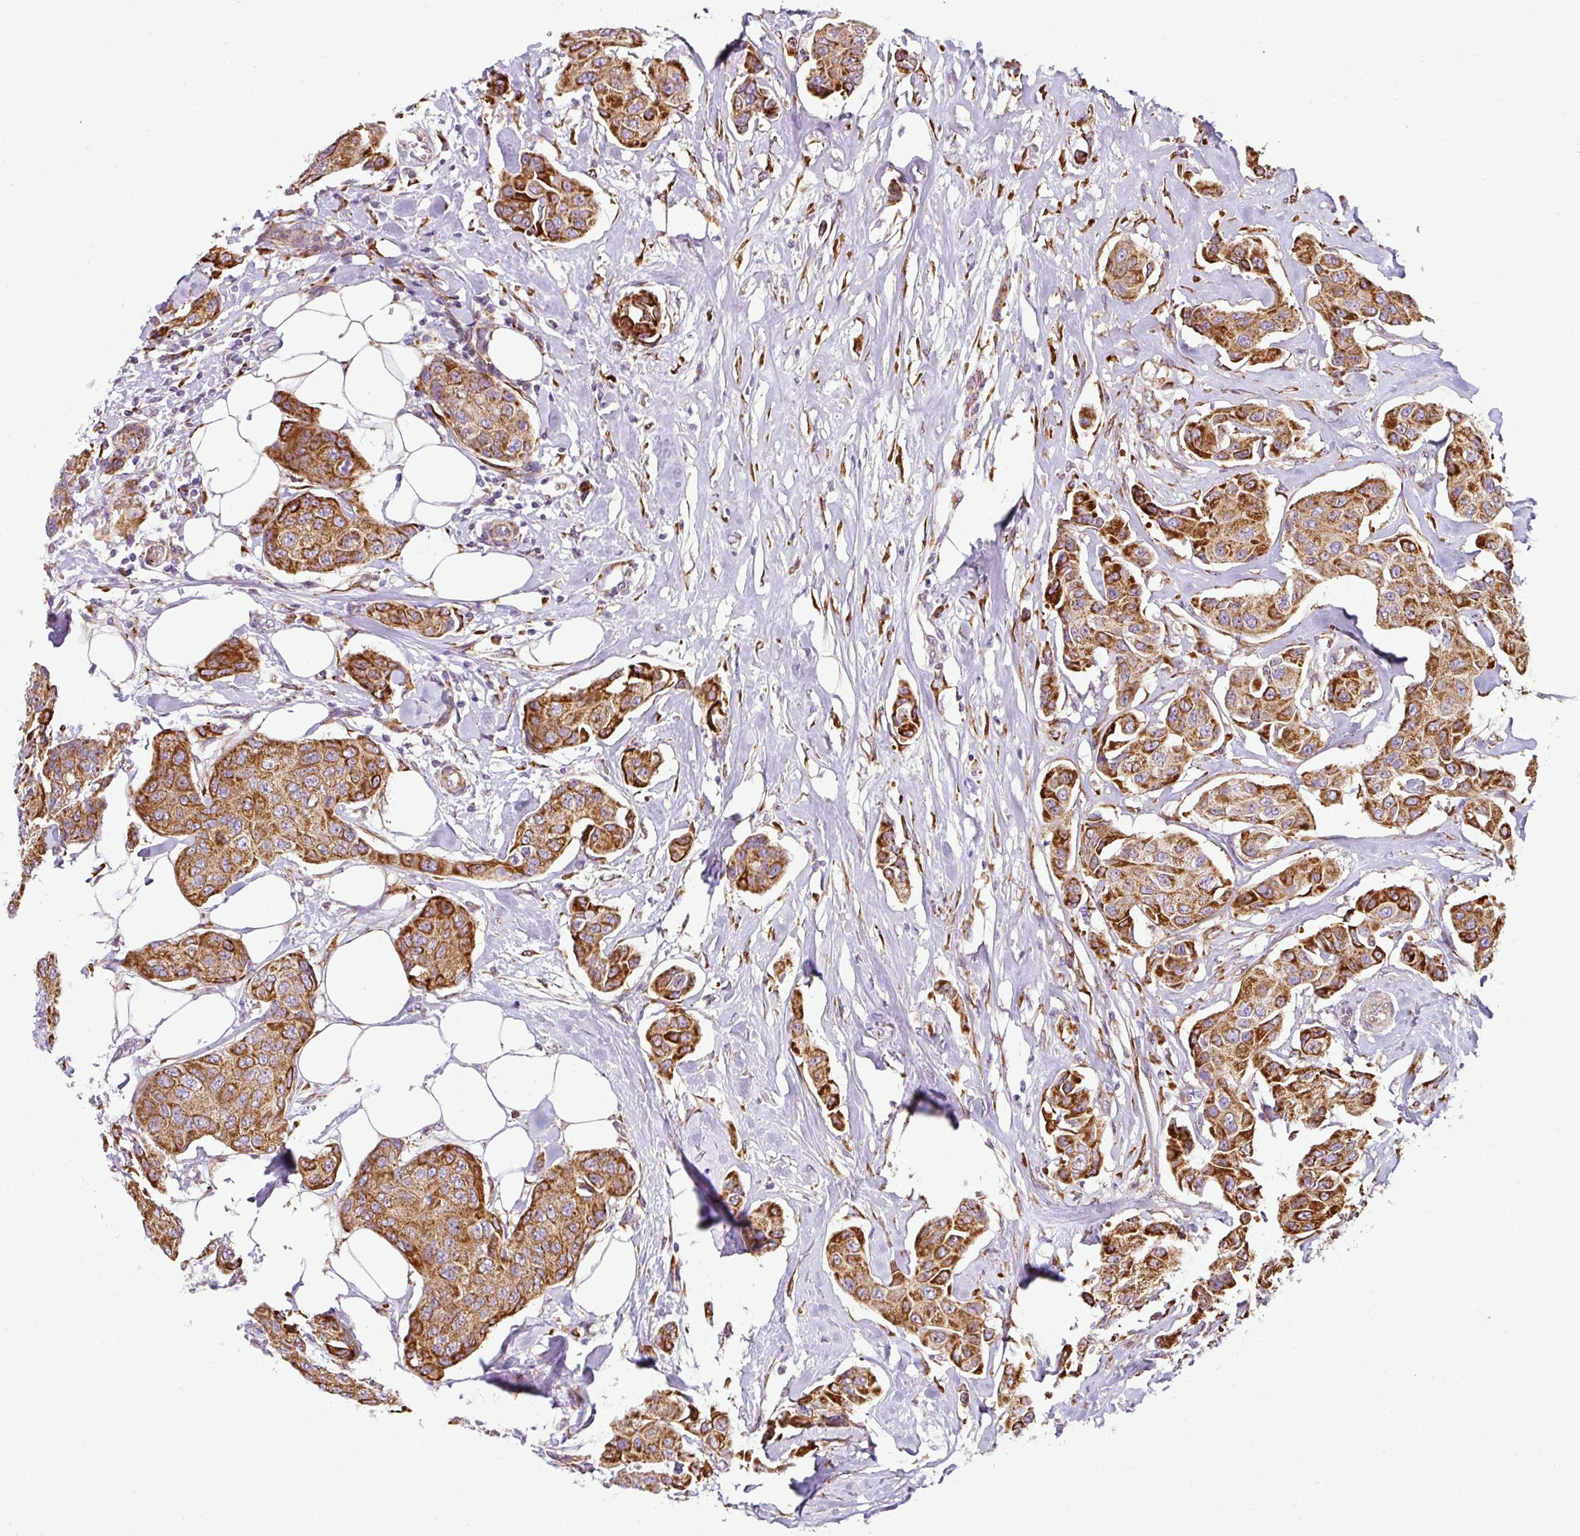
{"staining": {"intensity": "strong", "quantity": ">75%", "location": "cytoplasmic/membranous"}, "tissue": "breast cancer", "cell_type": "Tumor cells", "image_type": "cancer", "snomed": [{"axis": "morphology", "description": "Duct carcinoma"}, {"axis": "topography", "description": "Breast"}, {"axis": "topography", "description": "Lymph node"}], "caption": "IHC micrograph of neoplastic tissue: intraductal carcinoma (breast) stained using immunohistochemistry (IHC) exhibits high levels of strong protein expression localized specifically in the cytoplasmic/membranous of tumor cells, appearing as a cytoplasmic/membranous brown color.", "gene": "ANKRD18A", "patient": {"sex": "female", "age": 80}}